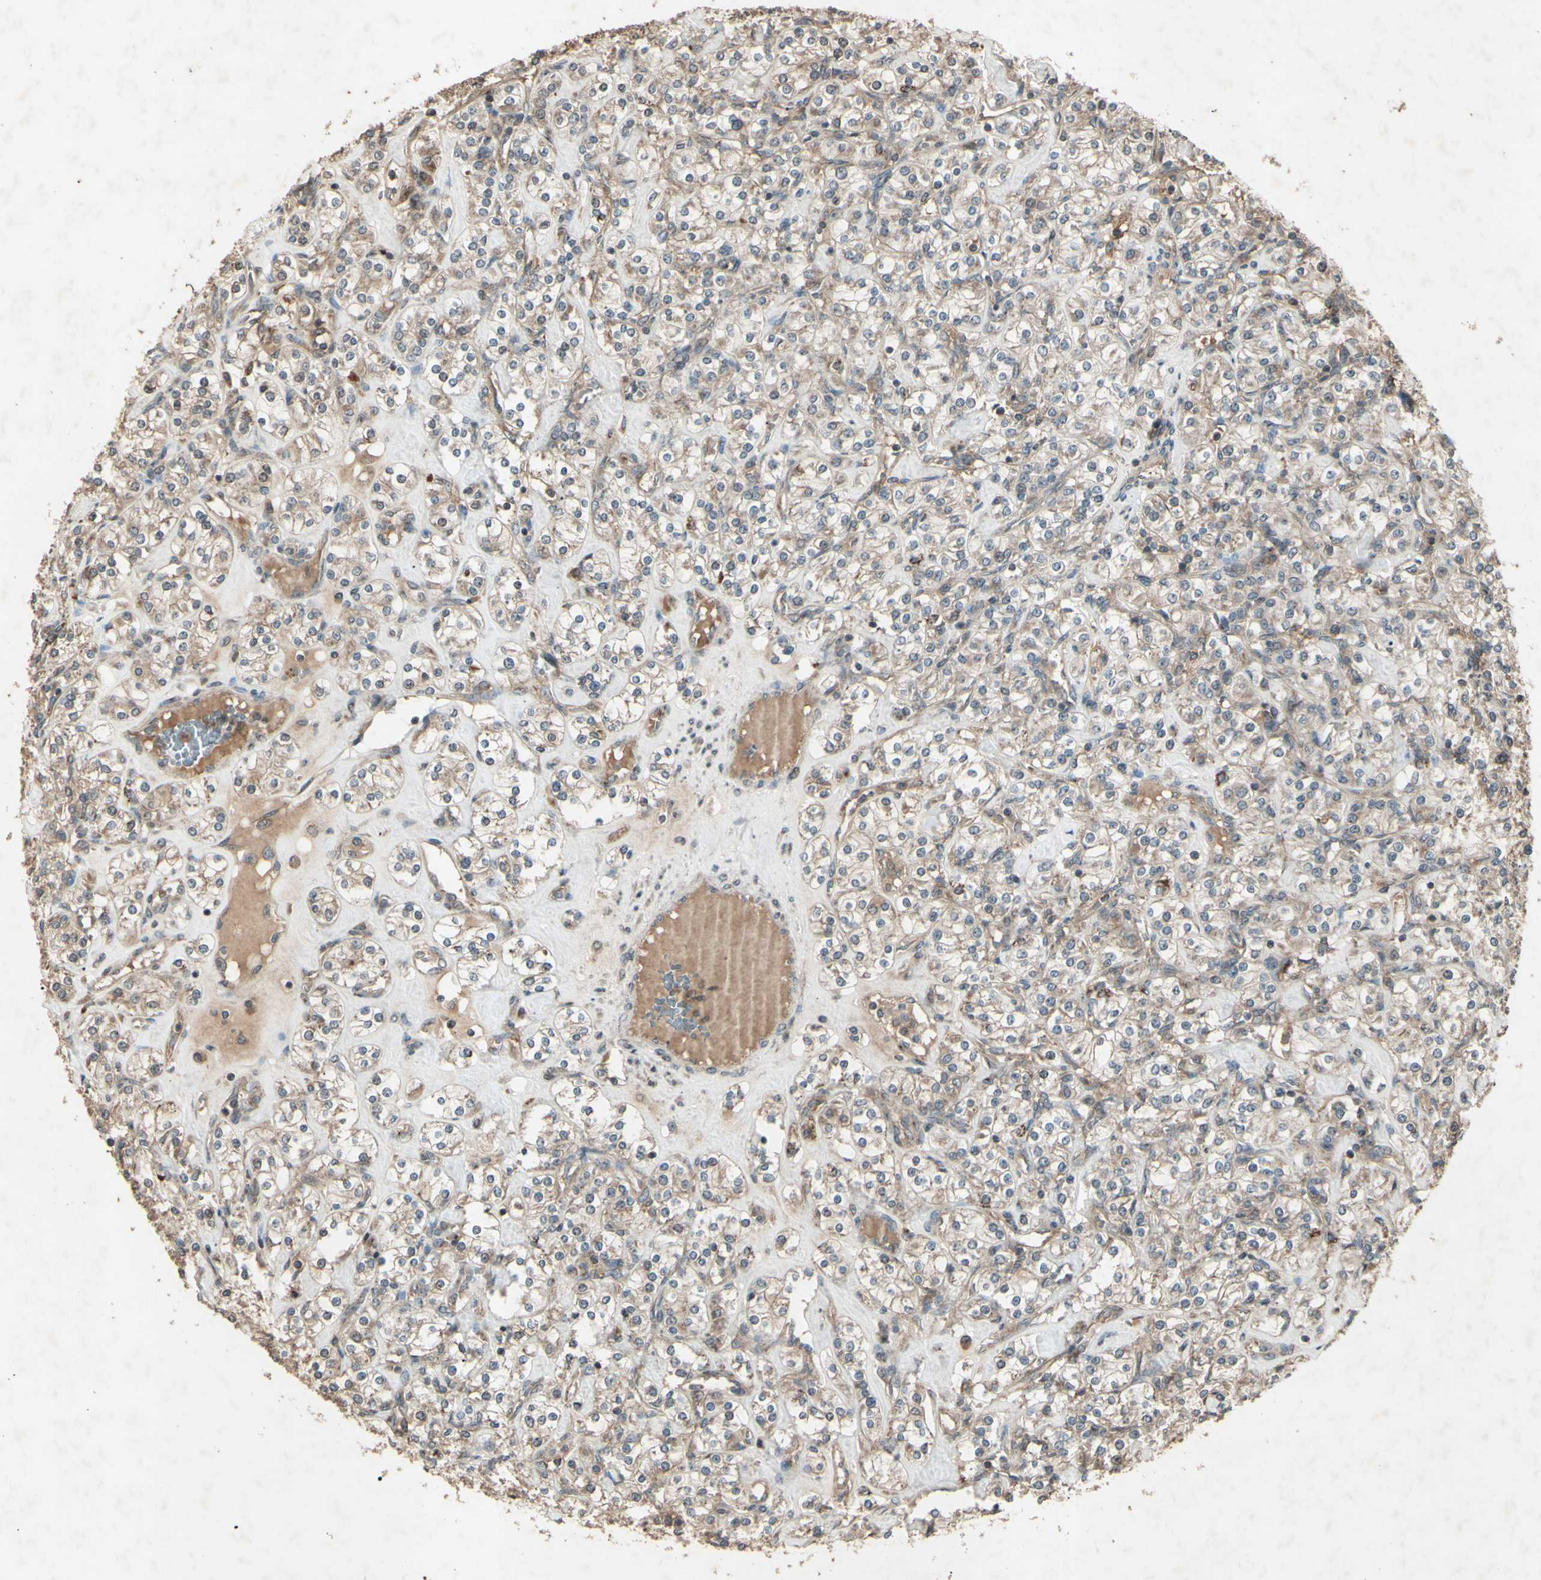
{"staining": {"intensity": "weak", "quantity": ">75%", "location": "cytoplasmic/membranous"}, "tissue": "renal cancer", "cell_type": "Tumor cells", "image_type": "cancer", "snomed": [{"axis": "morphology", "description": "Adenocarcinoma, NOS"}, {"axis": "topography", "description": "Kidney"}], "caption": "Immunohistochemistry image of human renal adenocarcinoma stained for a protein (brown), which reveals low levels of weak cytoplasmic/membranous staining in about >75% of tumor cells.", "gene": "AP1G1", "patient": {"sex": "male", "age": 77}}